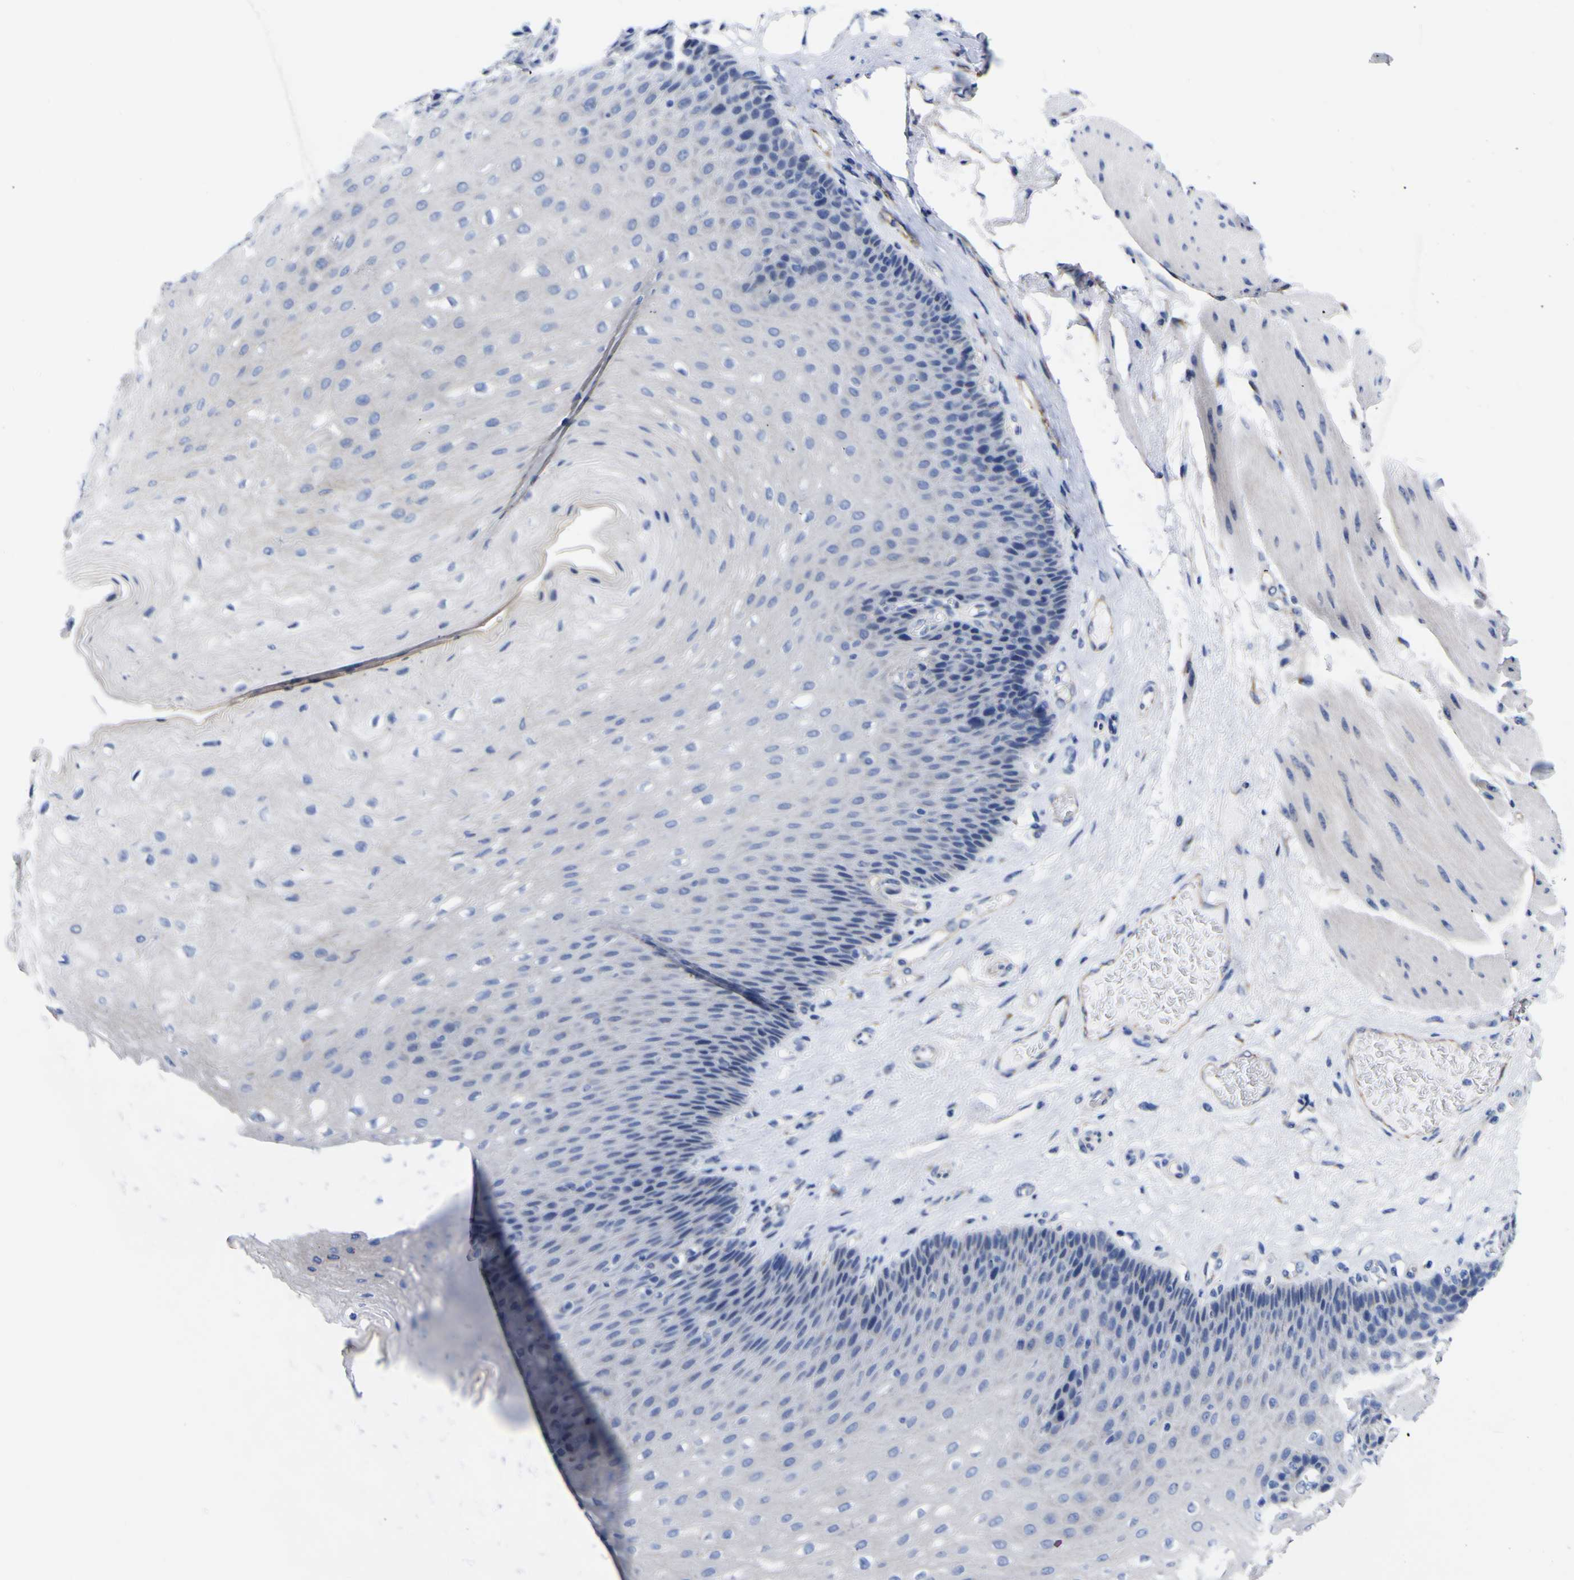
{"staining": {"intensity": "negative", "quantity": "none", "location": "none"}, "tissue": "esophagus", "cell_type": "Squamous epithelial cells", "image_type": "normal", "snomed": [{"axis": "morphology", "description": "Normal tissue, NOS"}, {"axis": "topography", "description": "Esophagus"}], "caption": "DAB immunohistochemical staining of benign esophagus demonstrates no significant staining in squamous epithelial cells.", "gene": "GOLM1", "patient": {"sex": "female", "age": 72}}